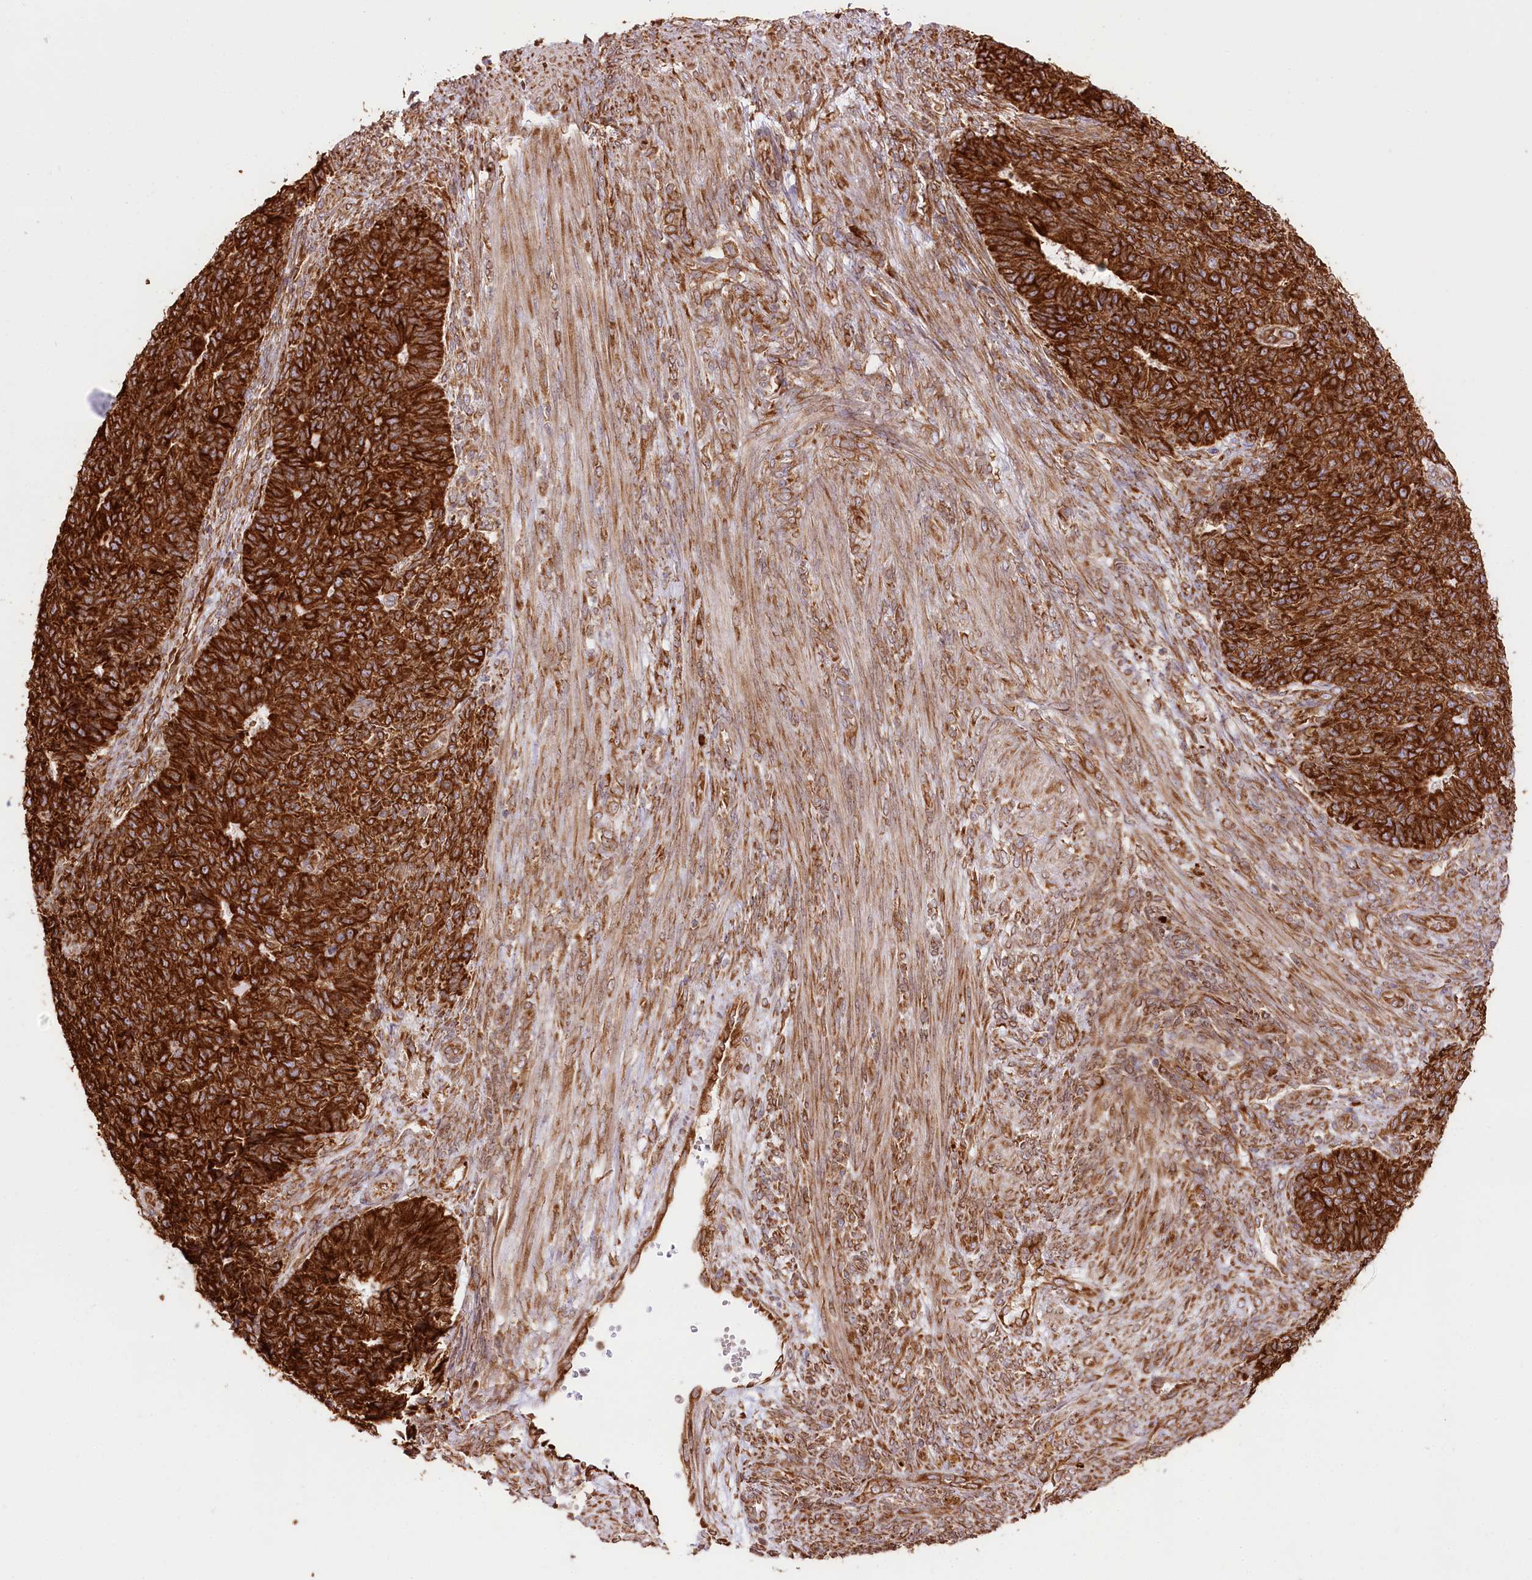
{"staining": {"intensity": "strong", "quantity": ">75%", "location": "cytoplasmic/membranous"}, "tissue": "endometrial cancer", "cell_type": "Tumor cells", "image_type": "cancer", "snomed": [{"axis": "morphology", "description": "Adenocarcinoma, NOS"}, {"axis": "topography", "description": "Endometrium"}], "caption": "Protein positivity by IHC exhibits strong cytoplasmic/membranous expression in about >75% of tumor cells in endometrial cancer (adenocarcinoma). The protein of interest is shown in brown color, while the nuclei are stained blue.", "gene": "CNPY2", "patient": {"sex": "female", "age": 32}}